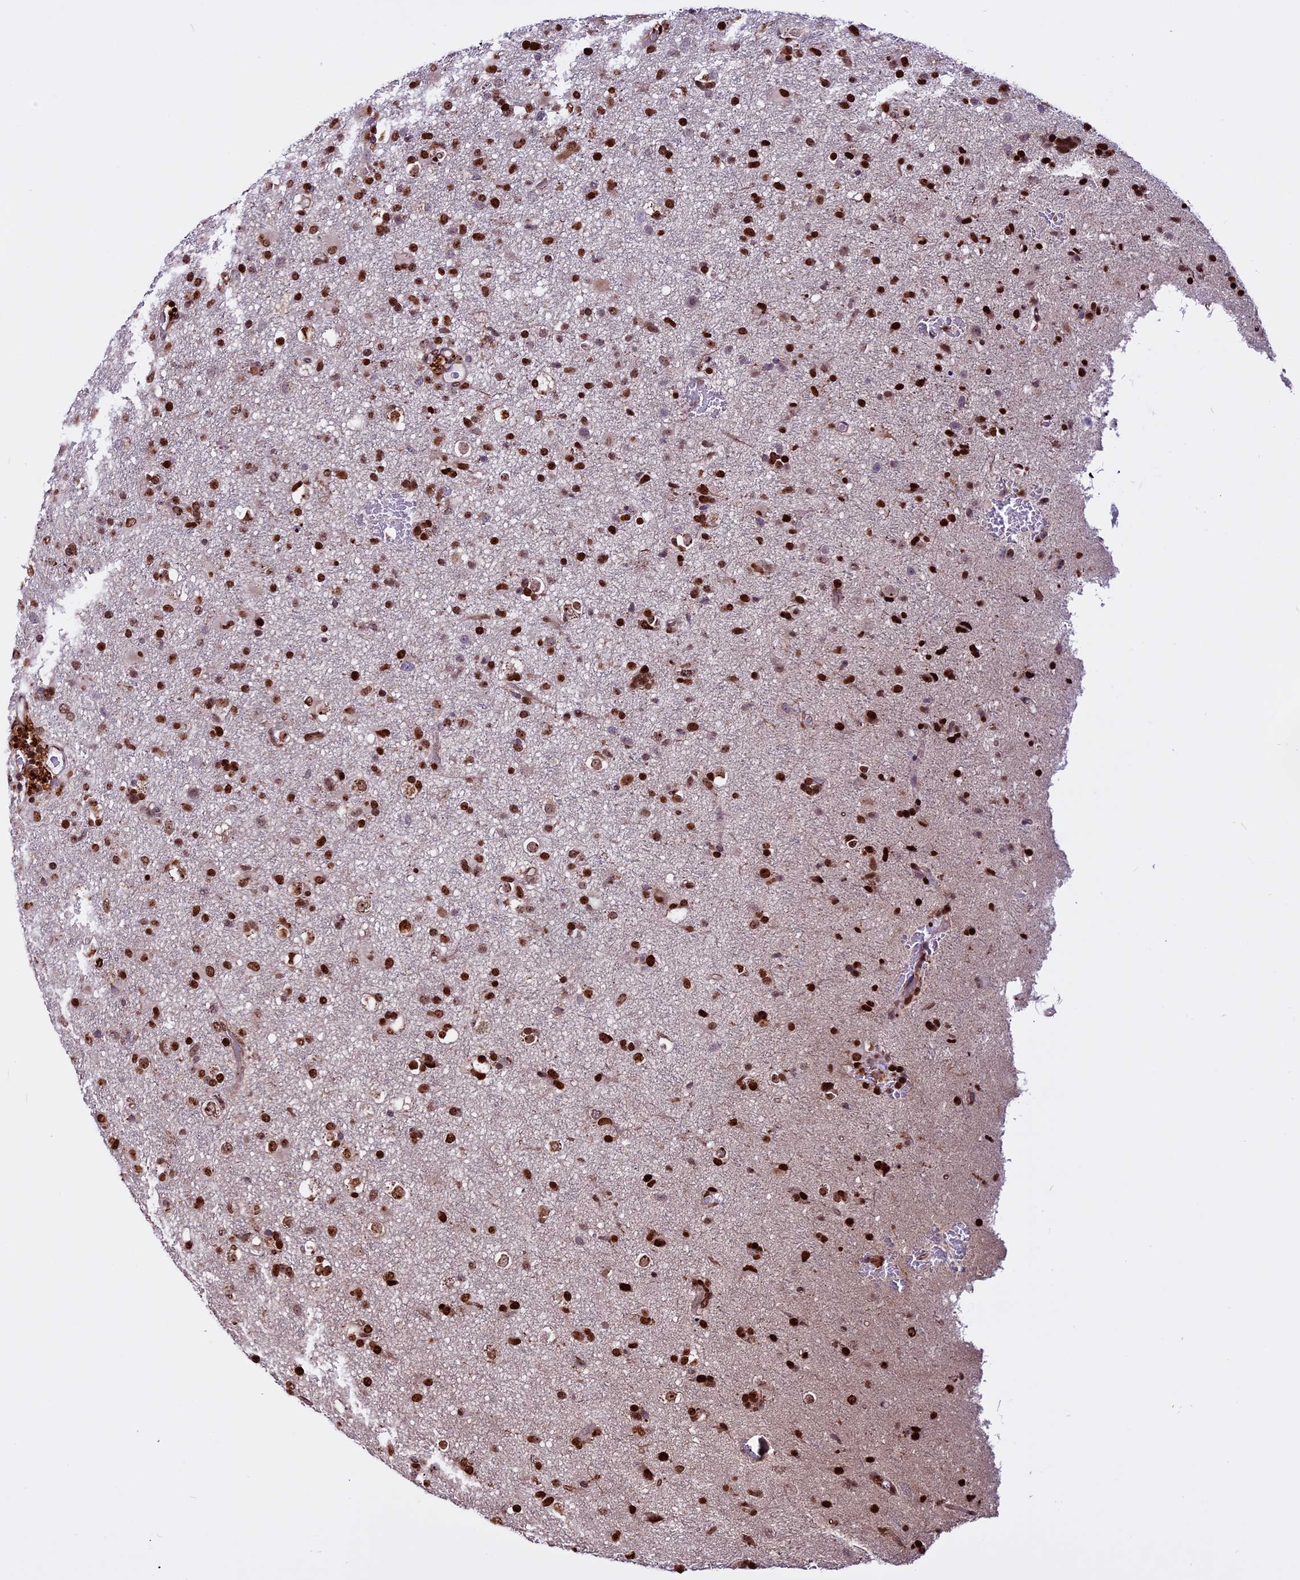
{"staining": {"intensity": "moderate", "quantity": ">75%", "location": "nuclear"}, "tissue": "glioma", "cell_type": "Tumor cells", "image_type": "cancer", "snomed": [{"axis": "morphology", "description": "Glioma, malignant, Low grade"}, {"axis": "topography", "description": "Brain"}], "caption": "Immunohistochemistry (IHC) of malignant low-grade glioma exhibits medium levels of moderate nuclear staining in about >75% of tumor cells.", "gene": "RINL", "patient": {"sex": "male", "age": 65}}